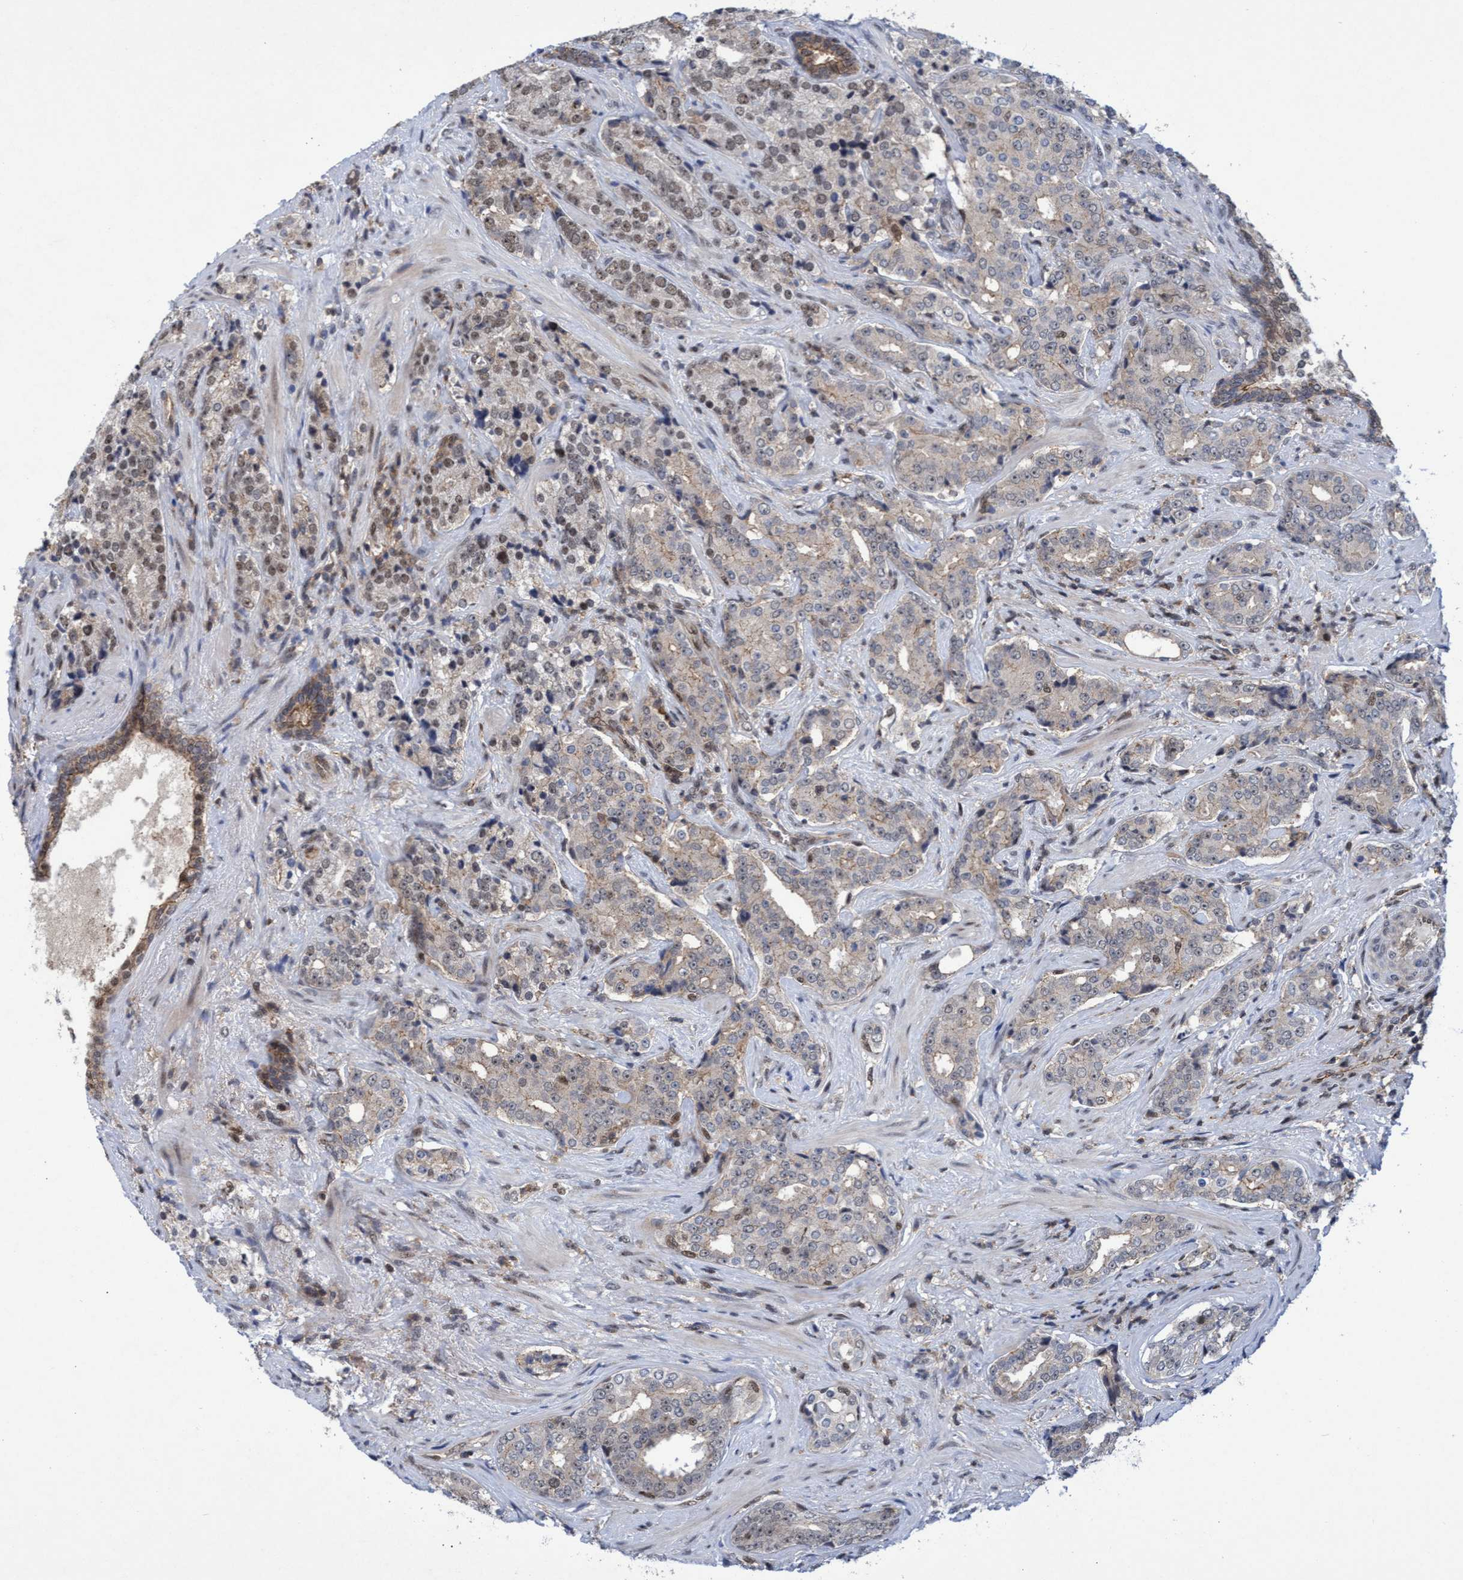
{"staining": {"intensity": "weak", "quantity": "25%-75%", "location": "nuclear"}, "tissue": "prostate cancer", "cell_type": "Tumor cells", "image_type": "cancer", "snomed": [{"axis": "morphology", "description": "Adenocarcinoma, High grade"}, {"axis": "topography", "description": "Prostate"}], "caption": "Protein expression analysis of prostate cancer (adenocarcinoma (high-grade)) demonstrates weak nuclear positivity in about 25%-75% of tumor cells.", "gene": "GTF2F1", "patient": {"sex": "male", "age": 71}}